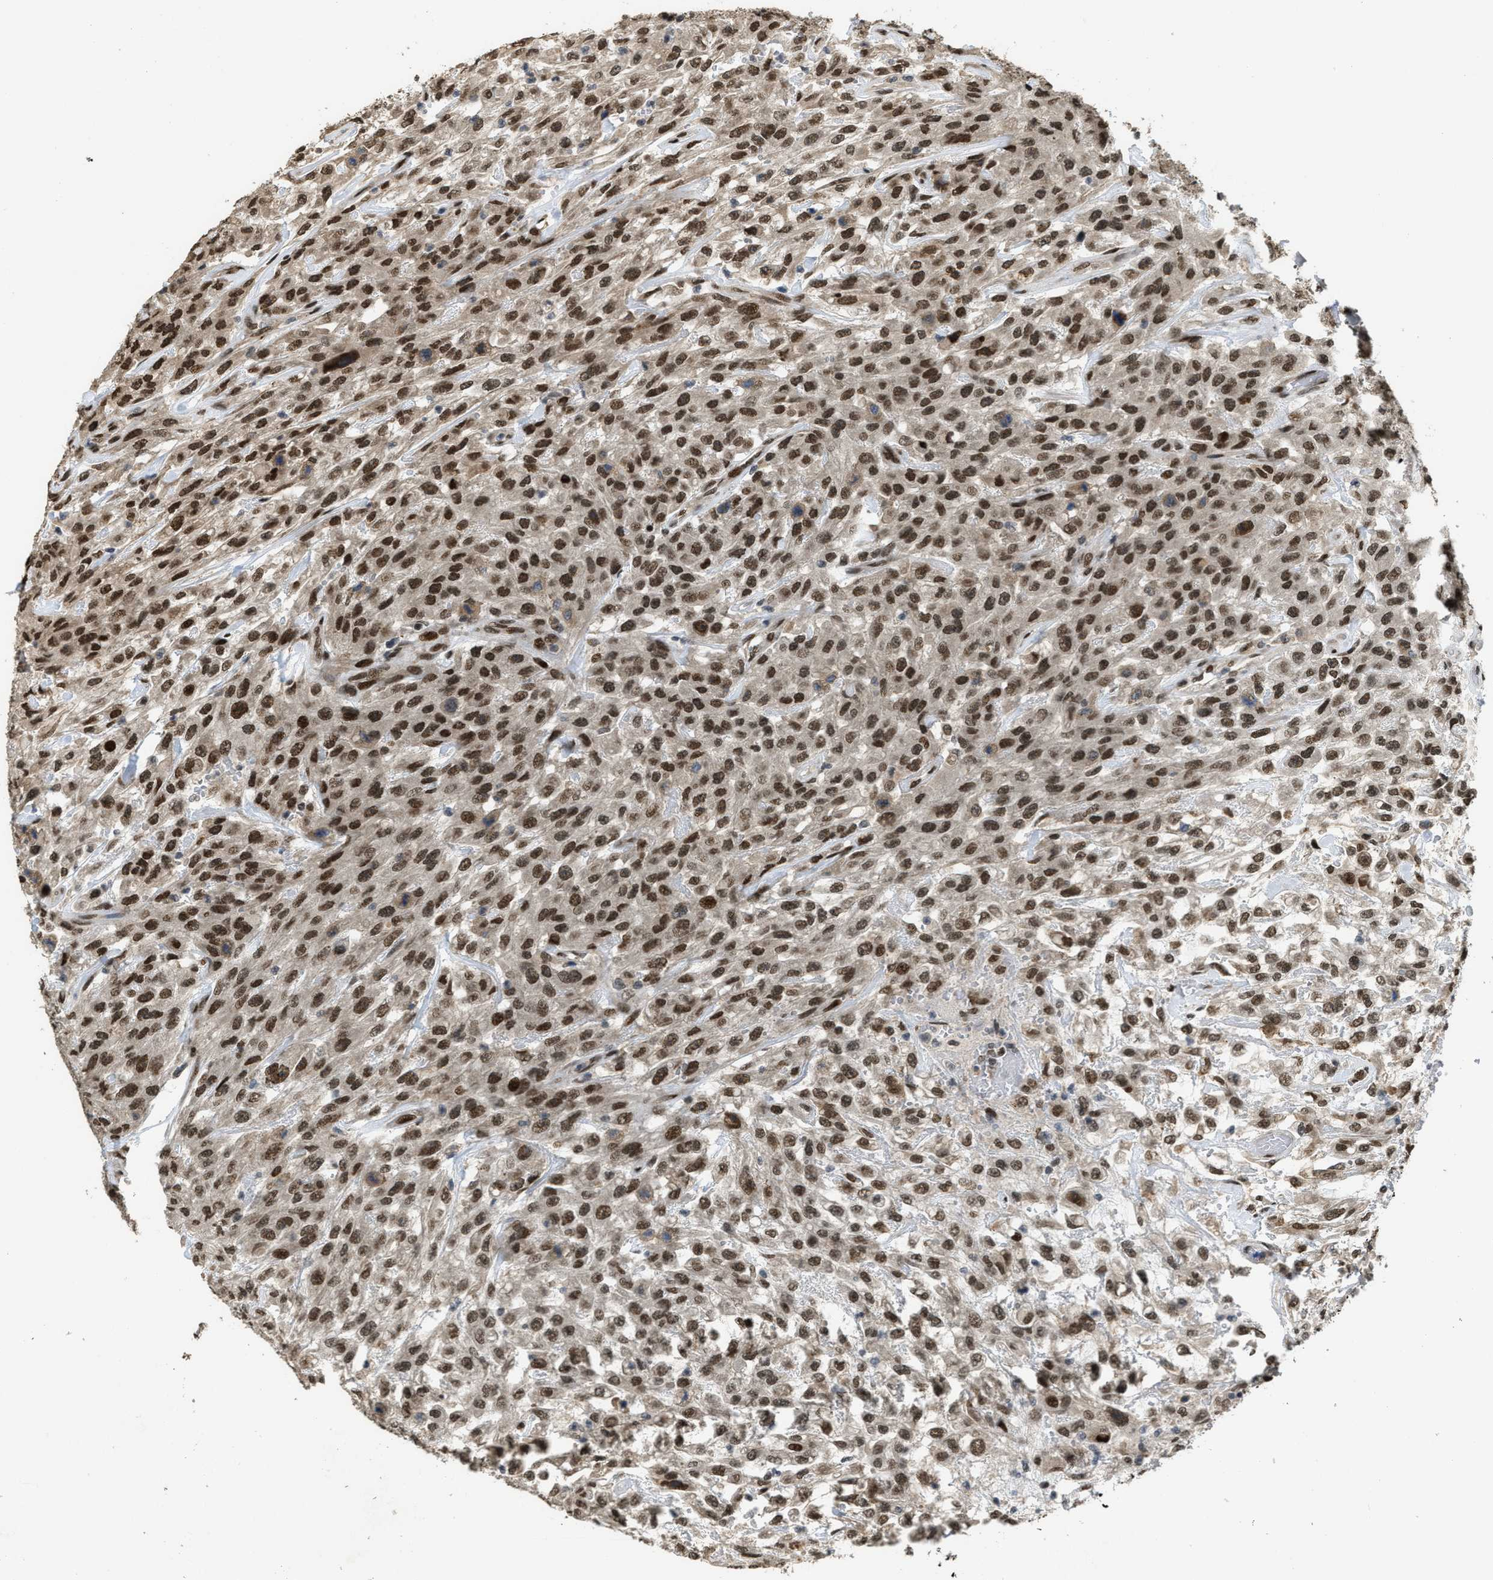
{"staining": {"intensity": "strong", "quantity": ">75%", "location": "nuclear"}, "tissue": "urothelial cancer", "cell_type": "Tumor cells", "image_type": "cancer", "snomed": [{"axis": "morphology", "description": "Urothelial carcinoma, High grade"}, {"axis": "topography", "description": "Urinary bladder"}], "caption": "A high-resolution histopathology image shows immunohistochemistry staining of high-grade urothelial carcinoma, which demonstrates strong nuclear staining in approximately >75% of tumor cells.", "gene": "SERTAD2", "patient": {"sex": "male", "age": 46}}